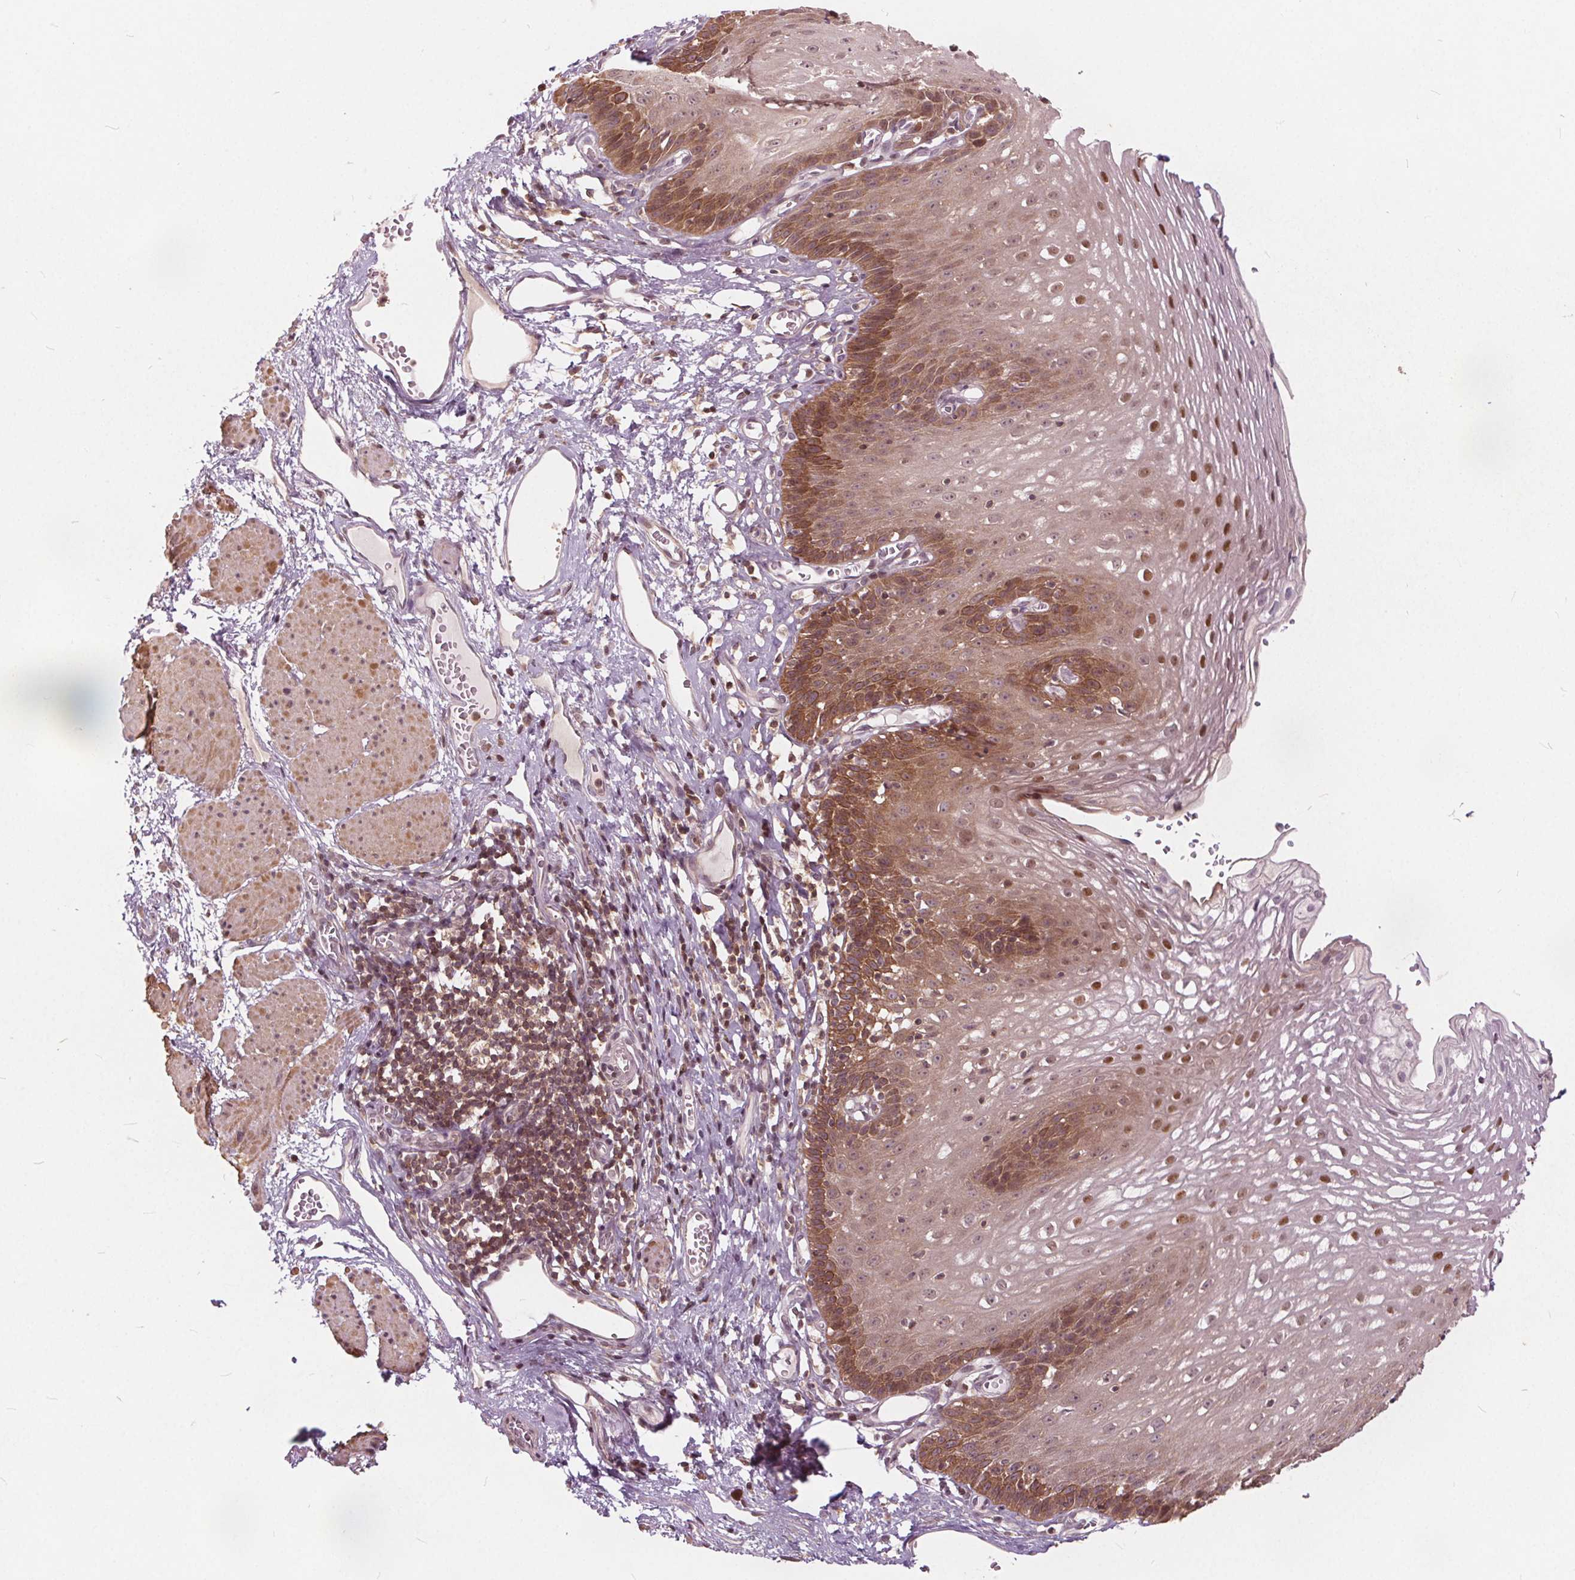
{"staining": {"intensity": "moderate", "quantity": ">75%", "location": "cytoplasmic/membranous,nuclear"}, "tissue": "esophagus", "cell_type": "Squamous epithelial cells", "image_type": "normal", "snomed": [{"axis": "morphology", "description": "Normal tissue, NOS"}, {"axis": "topography", "description": "Esophagus"}], "caption": "Immunohistochemistry (IHC) histopathology image of normal esophagus stained for a protein (brown), which exhibits medium levels of moderate cytoplasmic/membranous,nuclear staining in about >75% of squamous epithelial cells.", "gene": "HIF1AN", "patient": {"sex": "male", "age": 72}}